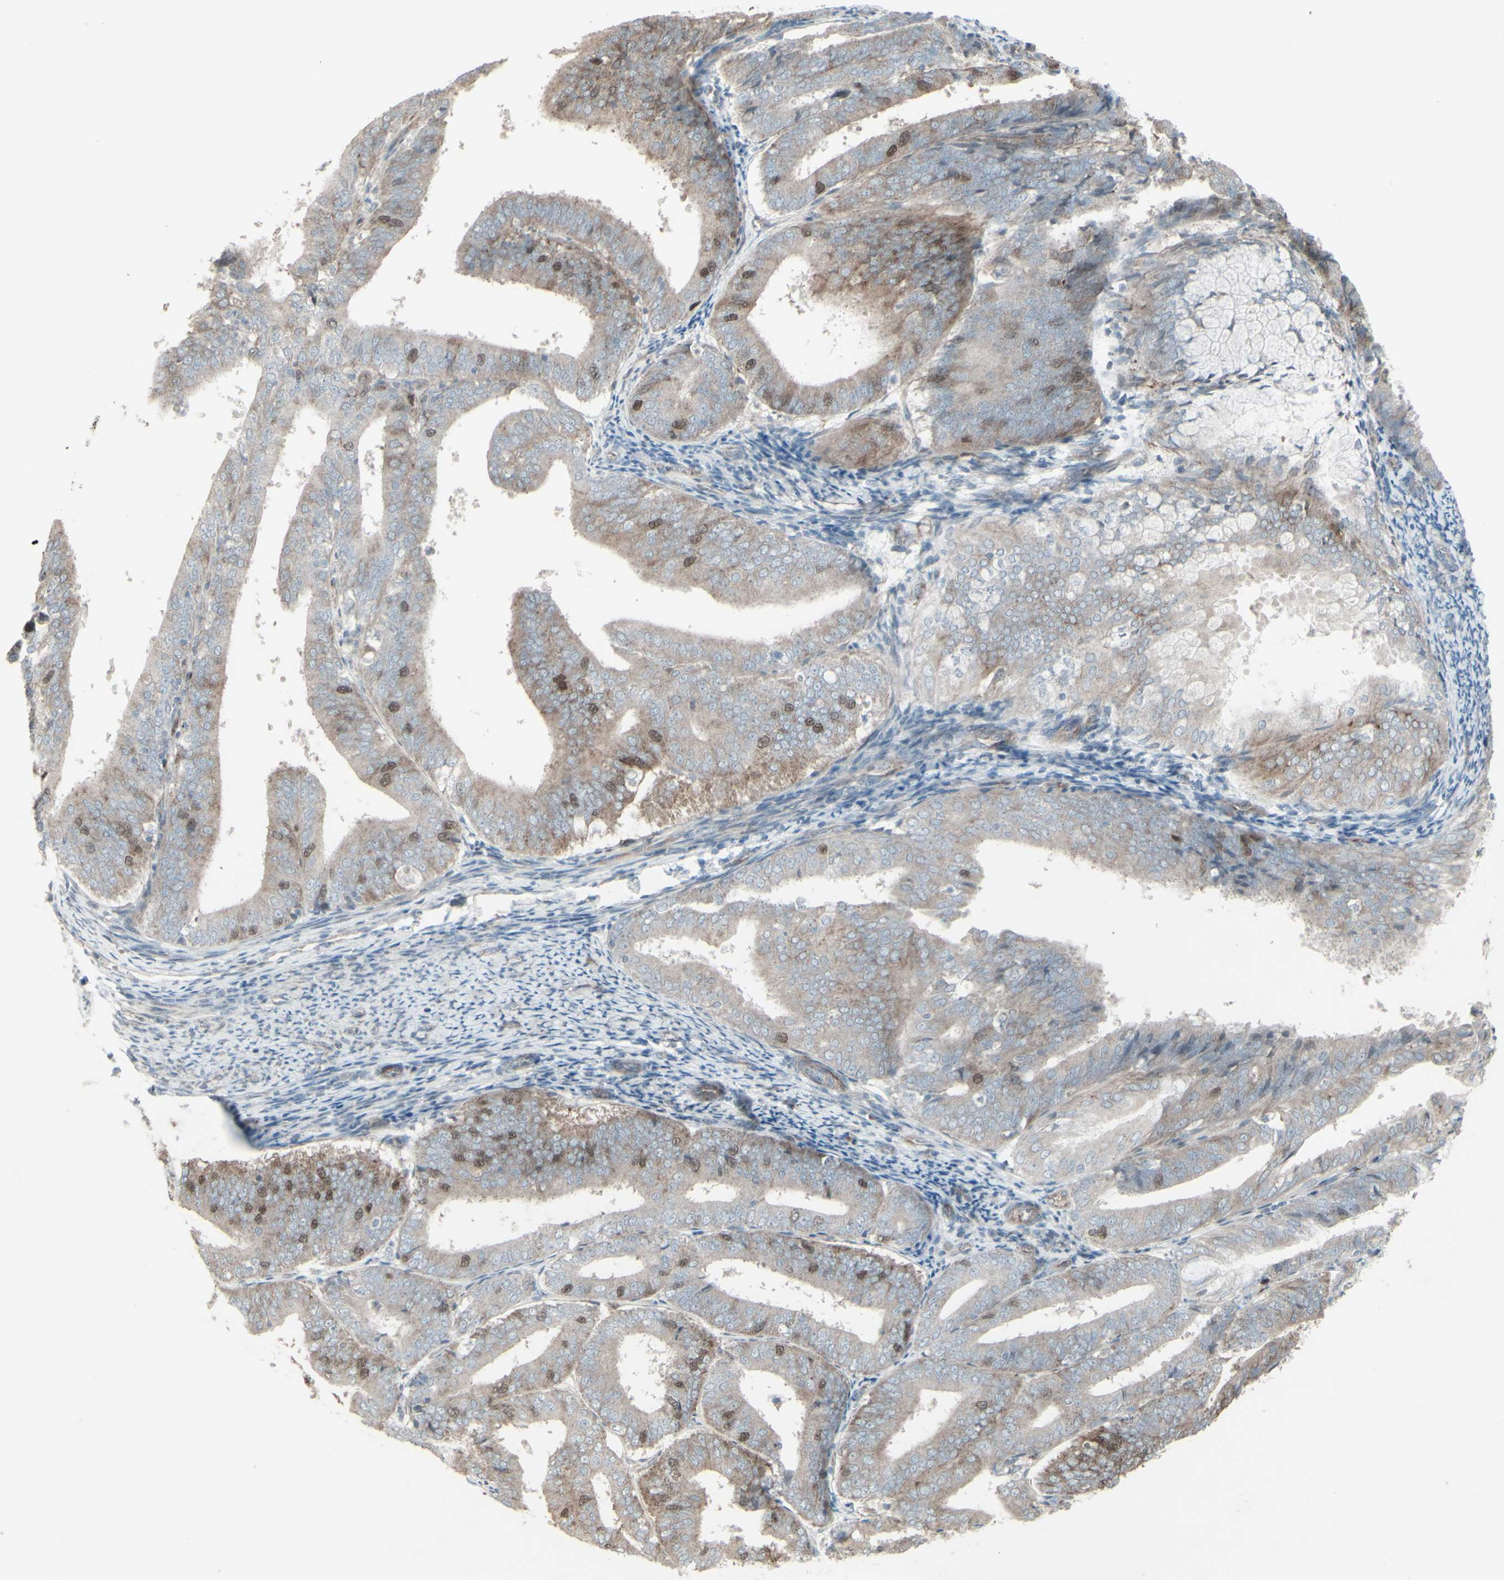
{"staining": {"intensity": "moderate", "quantity": "25%-75%", "location": "nuclear"}, "tissue": "endometrial cancer", "cell_type": "Tumor cells", "image_type": "cancer", "snomed": [{"axis": "morphology", "description": "Adenocarcinoma, NOS"}, {"axis": "topography", "description": "Endometrium"}], "caption": "Endometrial cancer (adenocarcinoma) tissue reveals moderate nuclear expression in about 25%-75% of tumor cells, visualized by immunohistochemistry.", "gene": "GMNN", "patient": {"sex": "female", "age": 63}}